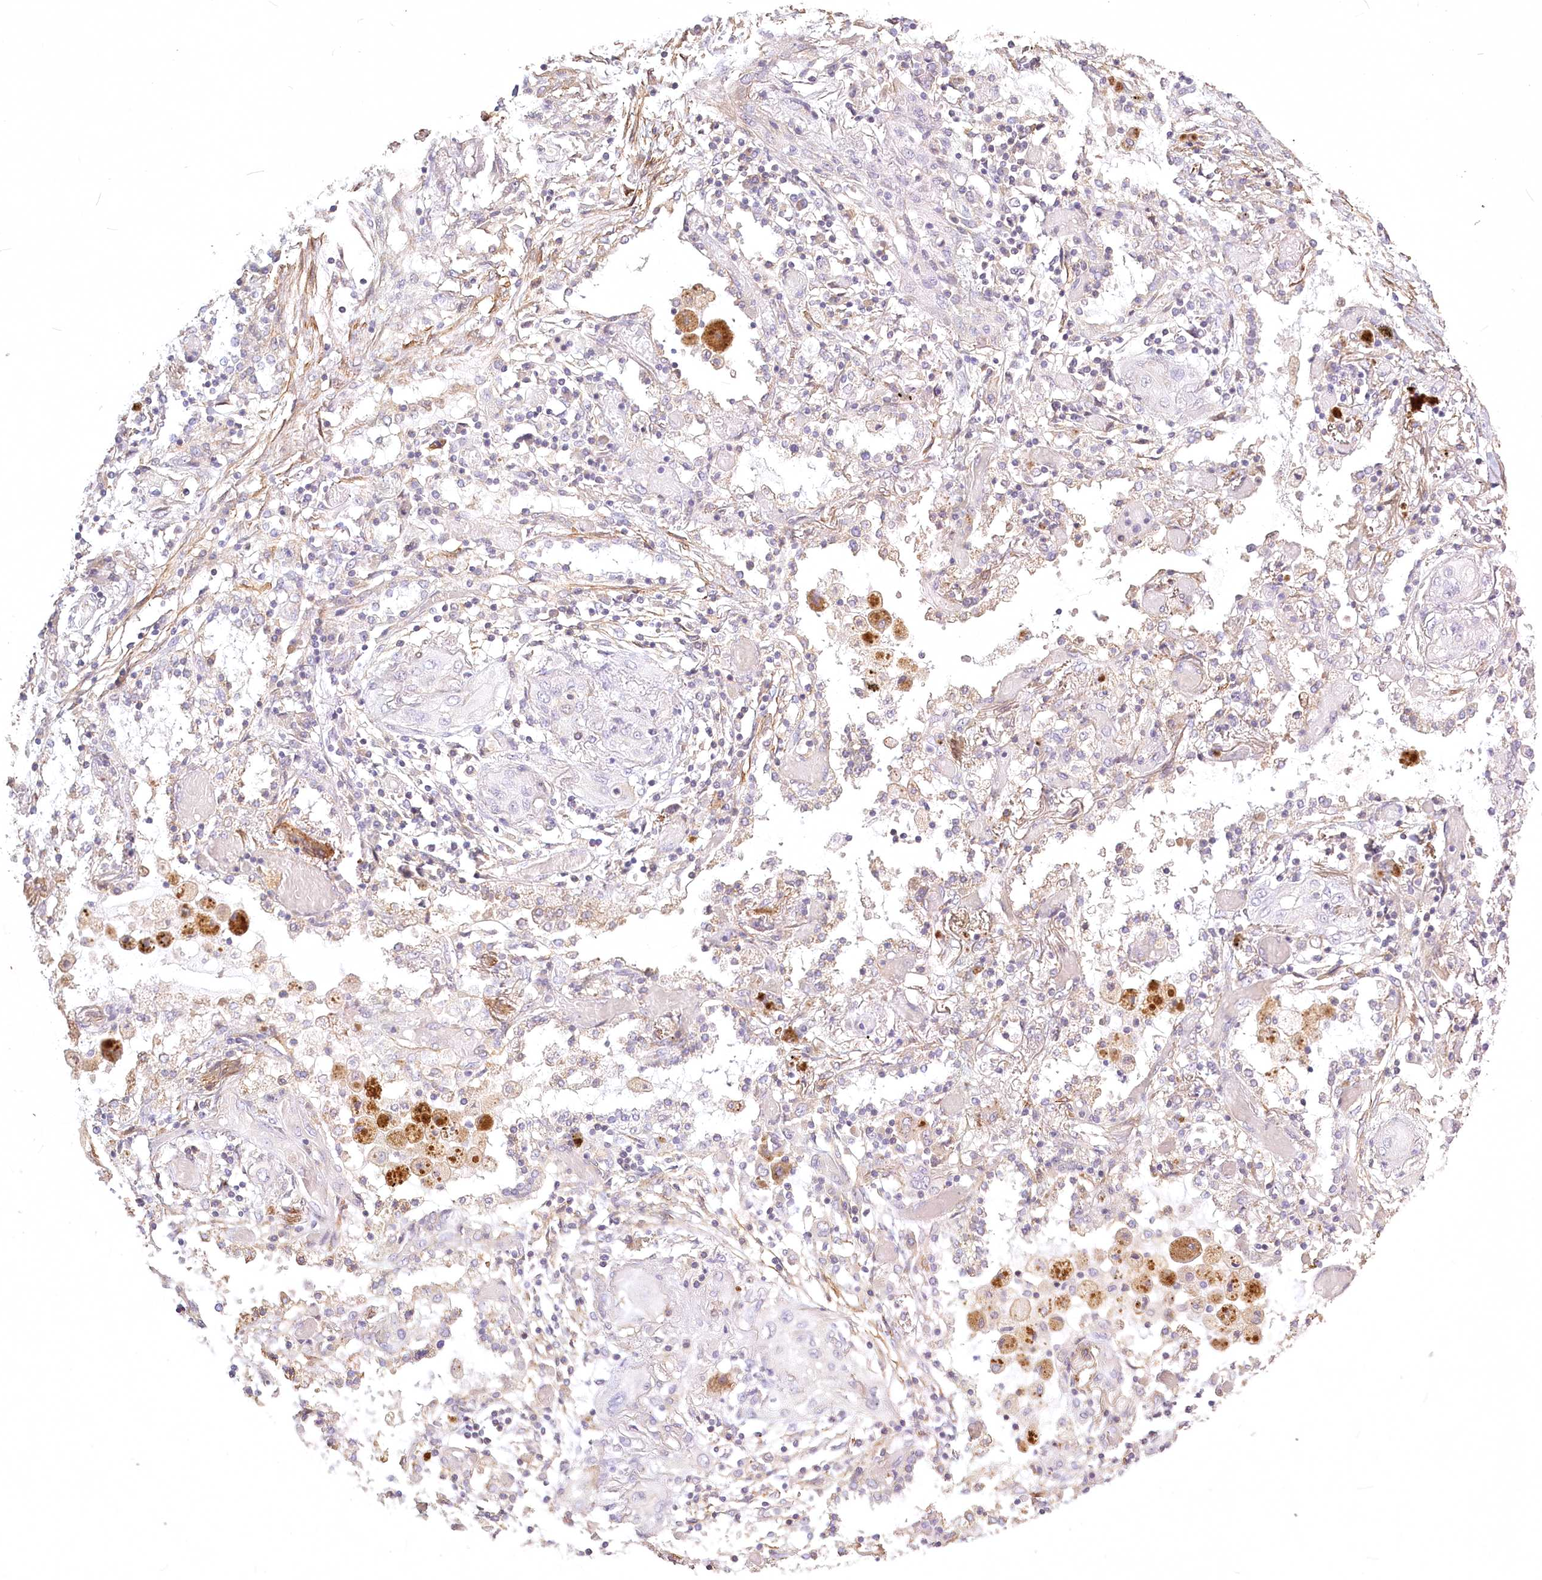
{"staining": {"intensity": "negative", "quantity": "none", "location": "none"}, "tissue": "lung cancer", "cell_type": "Tumor cells", "image_type": "cancer", "snomed": [{"axis": "morphology", "description": "Squamous cell carcinoma, NOS"}, {"axis": "topography", "description": "Lung"}], "caption": "Tumor cells are negative for protein expression in human lung squamous cell carcinoma.", "gene": "INPP4B", "patient": {"sex": "female", "age": 47}}